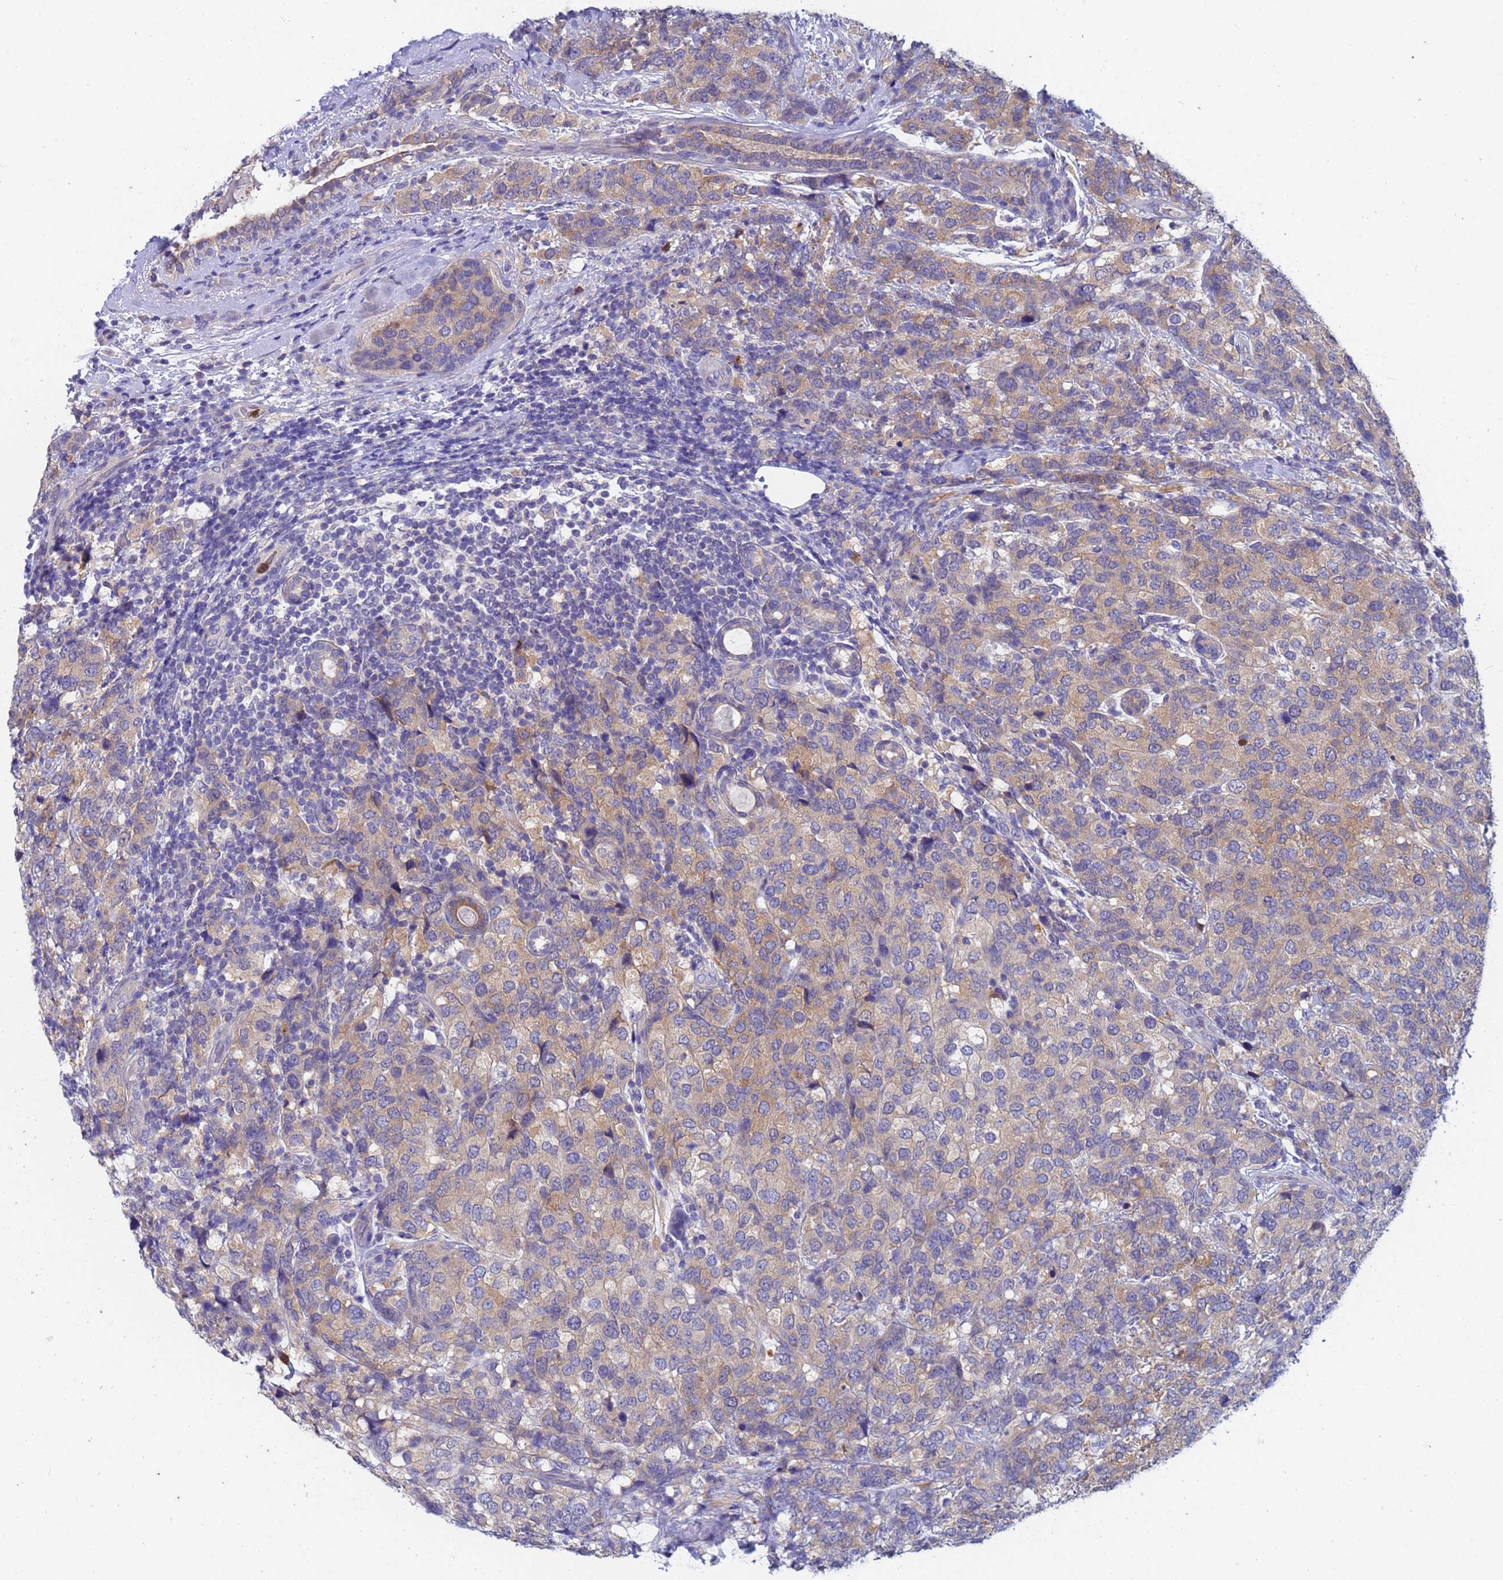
{"staining": {"intensity": "moderate", "quantity": ">75%", "location": "cytoplasmic/membranous"}, "tissue": "breast cancer", "cell_type": "Tumor cells", "image_type": "cancer", "snomed": [{"axis": "morphology", "description": "Lobular carcinoma"}, {"axis": "topography", "description": "Breast"}], "caption": "IHC micrograph of neoplastic tissue: breast cancer stained using immunohistochemistry (IHC) shows medium levels of moderate protein expression localized specifically in the cytoplasmic/membranous of tumor cells, appearing as a cytoplasmic/membranous brown color.", "gene": "TTLL11", "patient": {"sex": "female", "age": 59}}